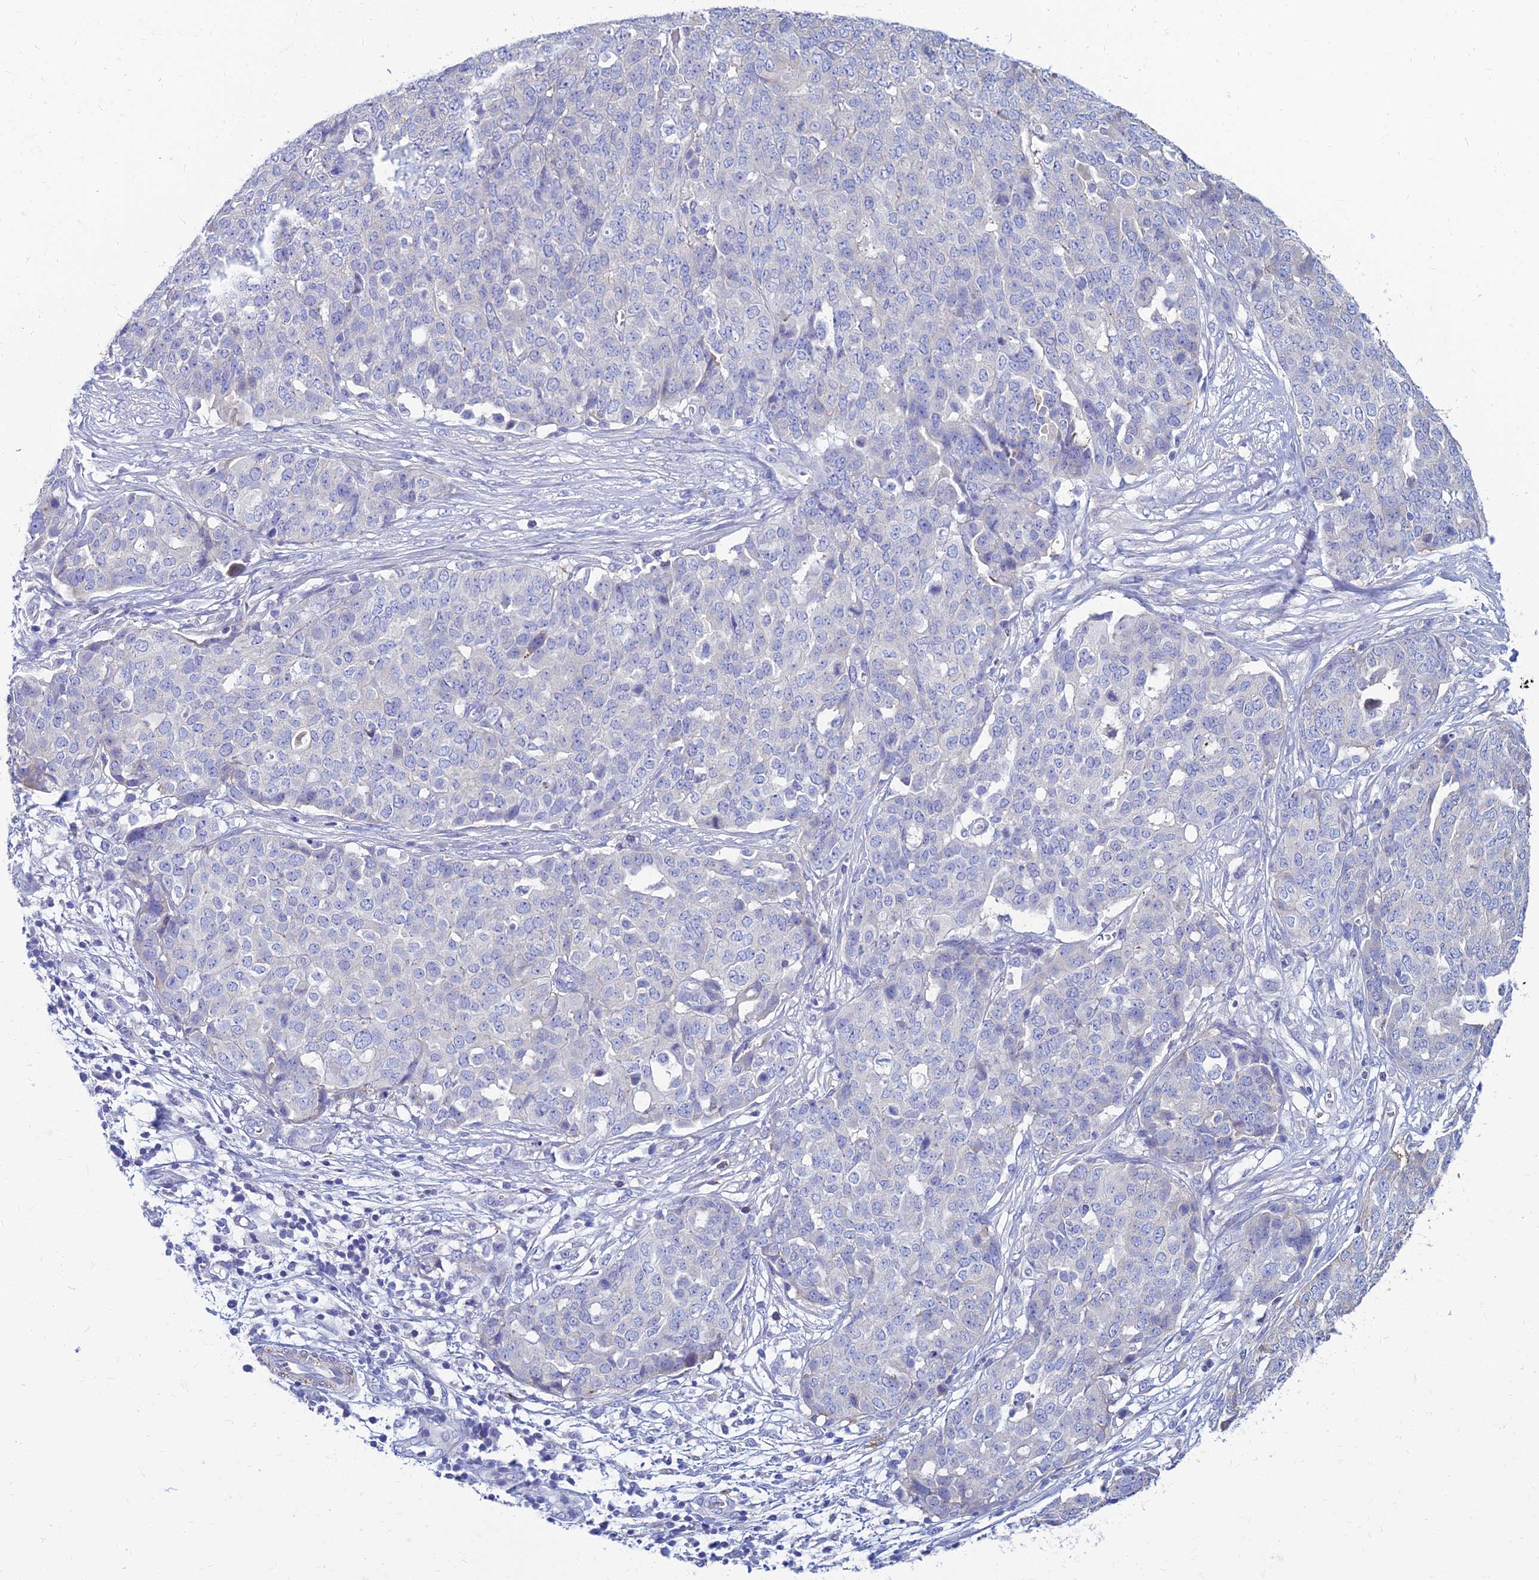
{"staining": {"intensity": "negative", "quantity": "none", "location": "none"}, "tissue": "ovarian cancer", "cell_type": "Tumor cells", "image_type": "cancer", "snomed": [{"axis": "morphology", "description": "Cystadenocarcinoma, serous, NOS"}, {"axis": "topography", "description": "Soft tissue"}, {"axis": "topography", "description": "Ovary"}], "caption": "Ovarian cancer (serous cystadenocarcinoma) was stained to show a protein in brown. There is no significant staining in tumor cells.", "gene": "ZNF552", "patient": {"sex": "female", "age": 57}}